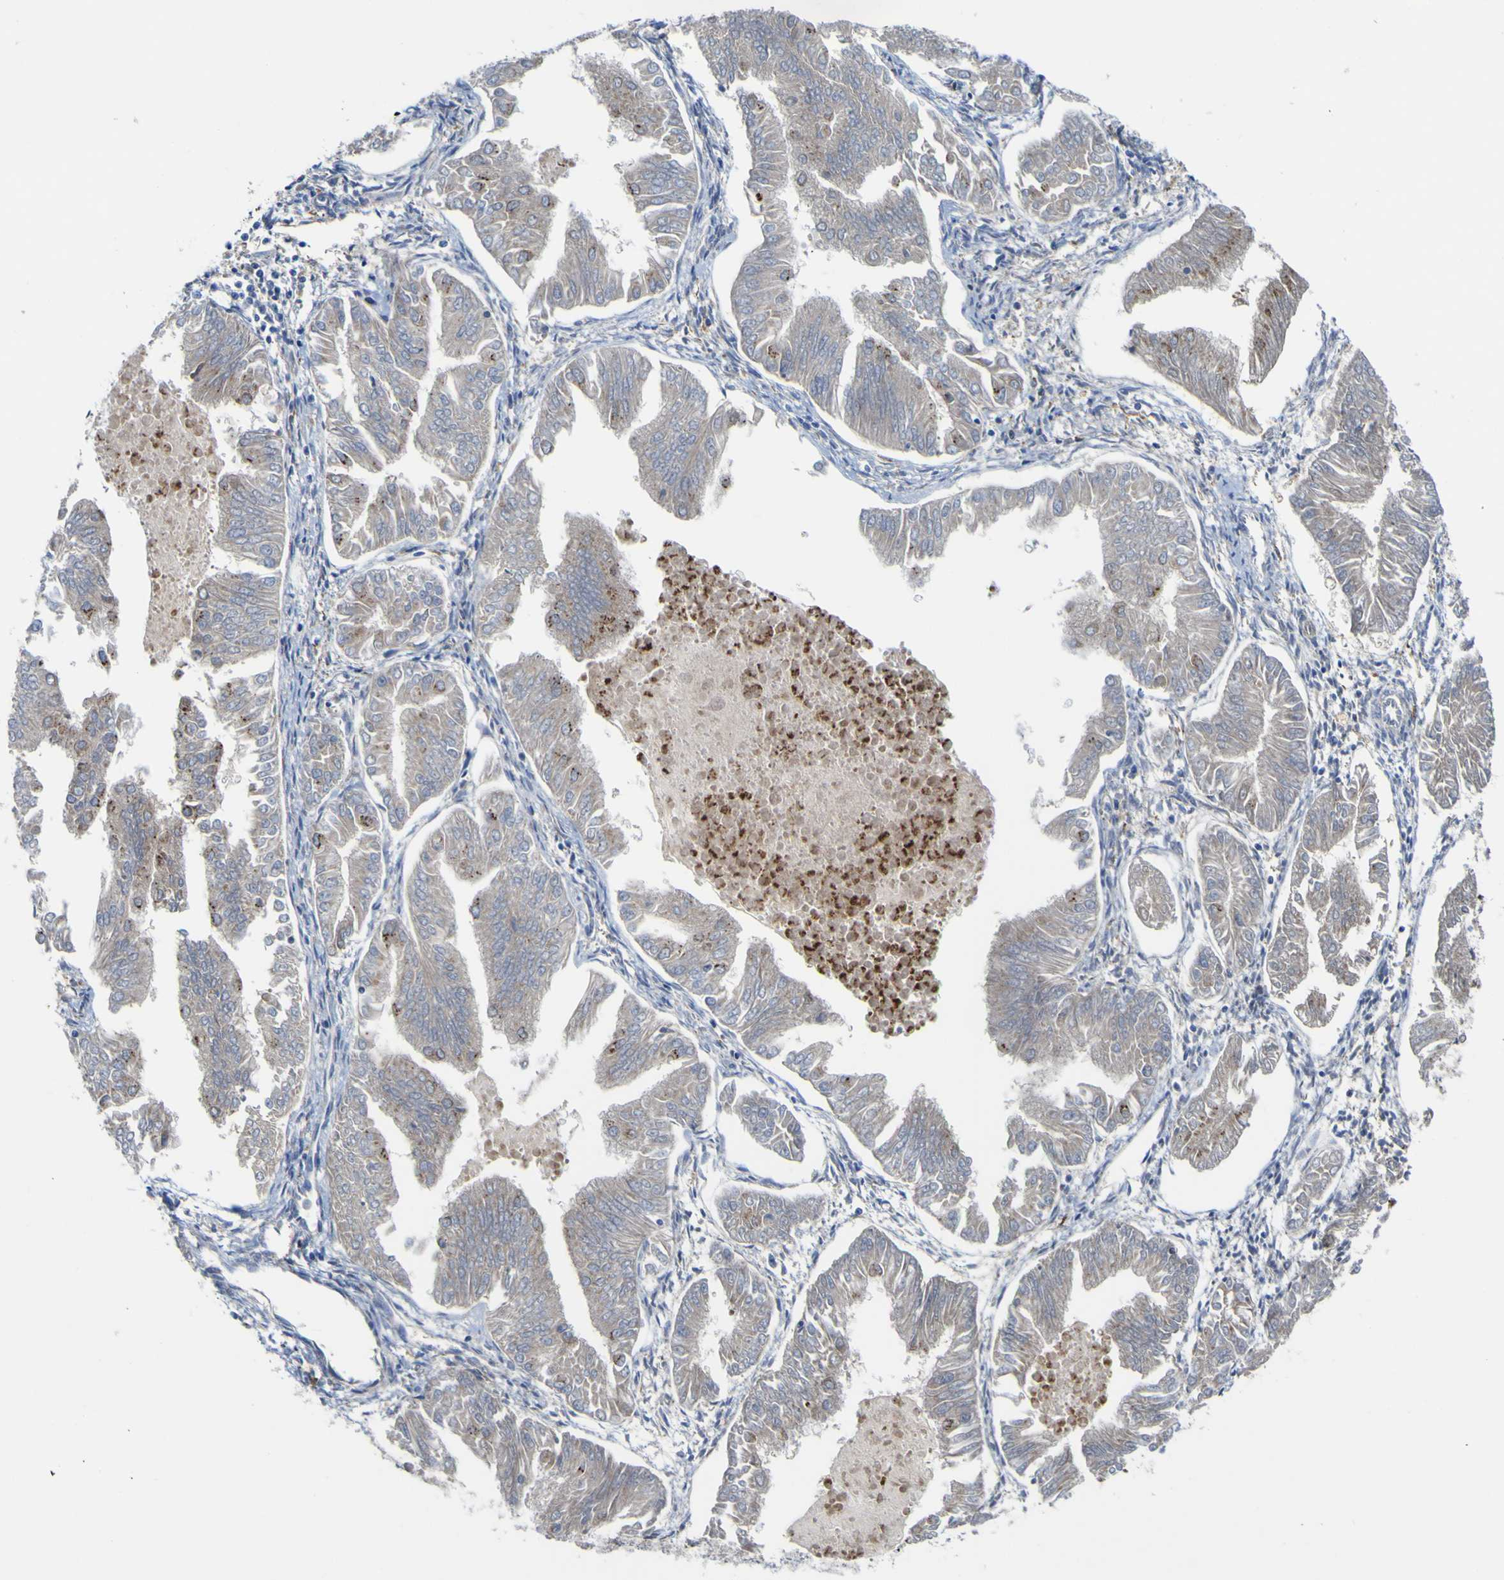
{"staining": {"intensity": "weak", "quantity": "25%-75%", "location": "cytoplasmic/membranous"}, "tissue": "endometrial cancer", "cell_type": "Tumor cells", "image_type": "cancer", "snomed": [{"axis": "morphology", "description": "Adenocarcinoma, NOS"}, {"axis": "topography", "description": "Endometrium"}], "caption": "This is an image of IHC staining of endometrial cancer (adenocarcinoma), which shows weak expression in the cytoplasmic/membranous of tumor cells.", "gene": "PTPRF", "patient": {"sex": "female", "age": 53}}